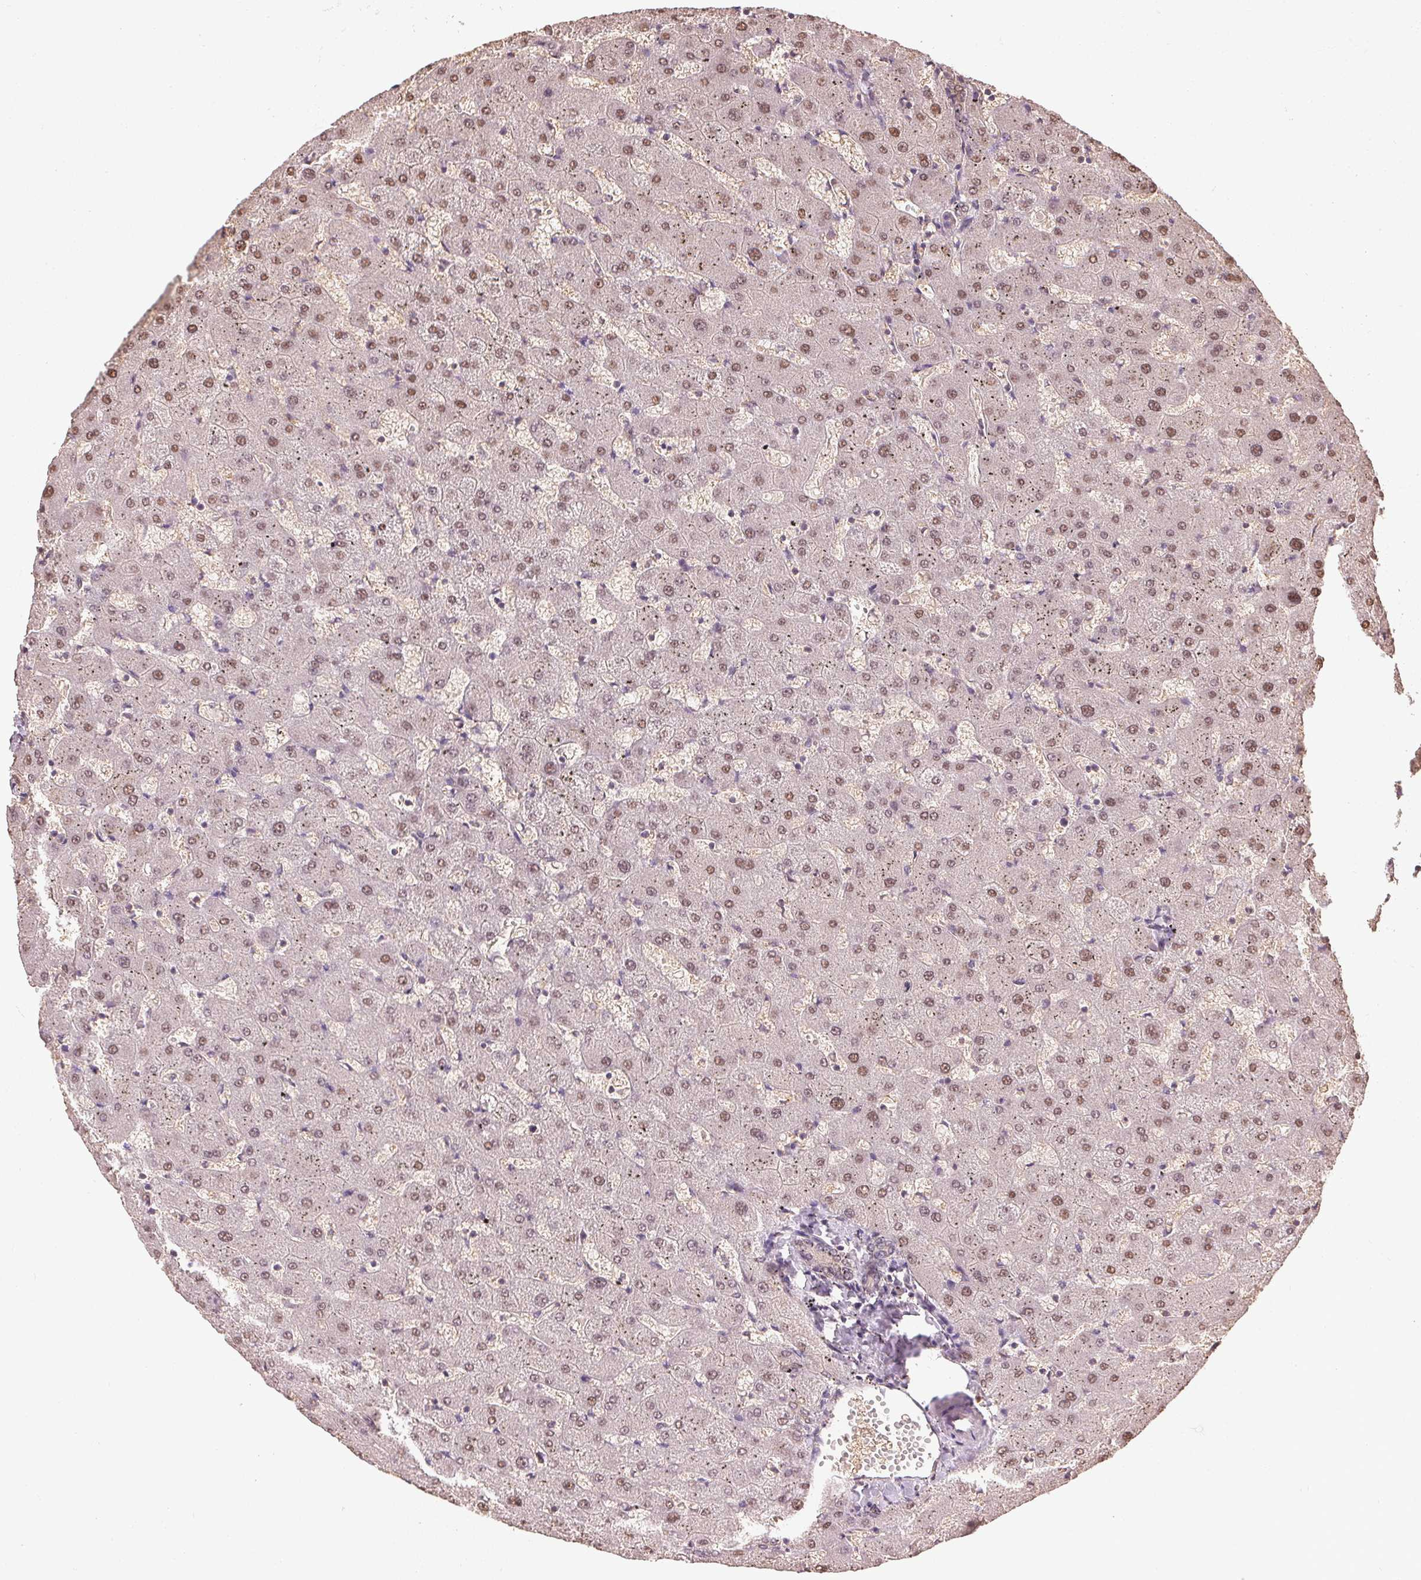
{"staining": {"intensity": "weak", "quantity": "25%-75%", "location": "nuclear"}, "tissue": "liver", "cell_type": "Cholangiocytes", "image_type": "normal", "snomed": [{"axis": "morphology", "description": "Normal tissue, NOS"}, {"axis": "topography", "description": "Liver"}], "caption": "Immunohistochemical staining of benign liver demonstrates low levels of weak nuclear positivity in about 25%-75% of cholangiocytes. (brown staining indicates protein expression, while blue staining denotes nuclei).", "gene": "TPI1", "patient": {"sex": "female", "age": 63}}